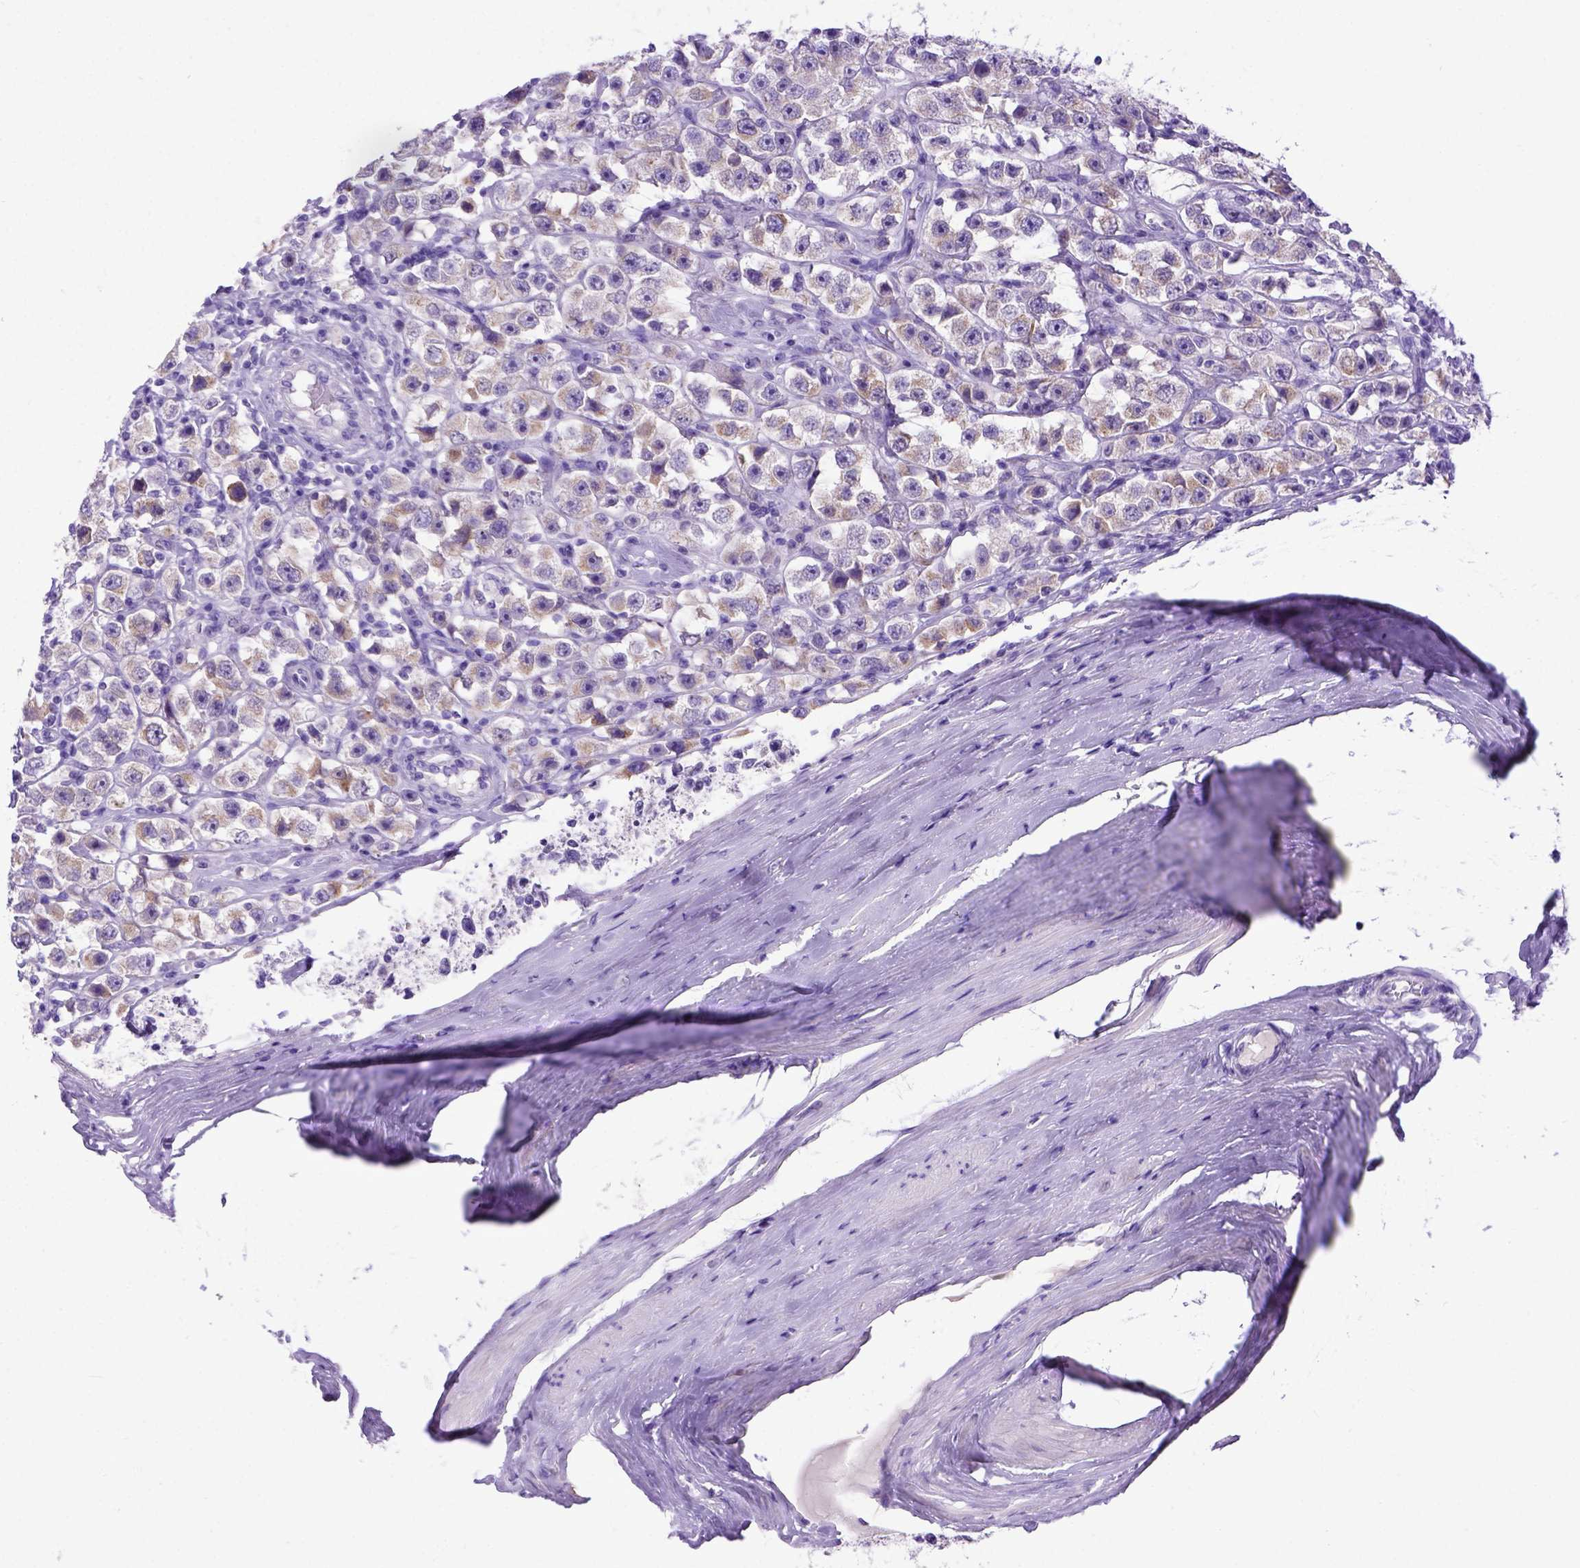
{"staining": {"intensity": "weak", "quantity": "<25%", "location": "cytoplasmic/membranous"}, "tissue": "testis cancer", "cell_type": "Tumor cells", "image_type": "cancer", "snomed": [{"axis": "morphology", "description": "Seminoma, NOS"}, {"axis": "topography", "description": "Testis"}], "caption": "Immunohistochemistry of human testis seminoma exhibits no positivity in tumor cells. Brightfield microscopy of IHC stained with DAB (3,3'-diaminobenzidine) (brown) and hematoxylin (blue), captured at high magnification.", "gene": "PTGES", "patient": {"sex": "male", "age": 45}}